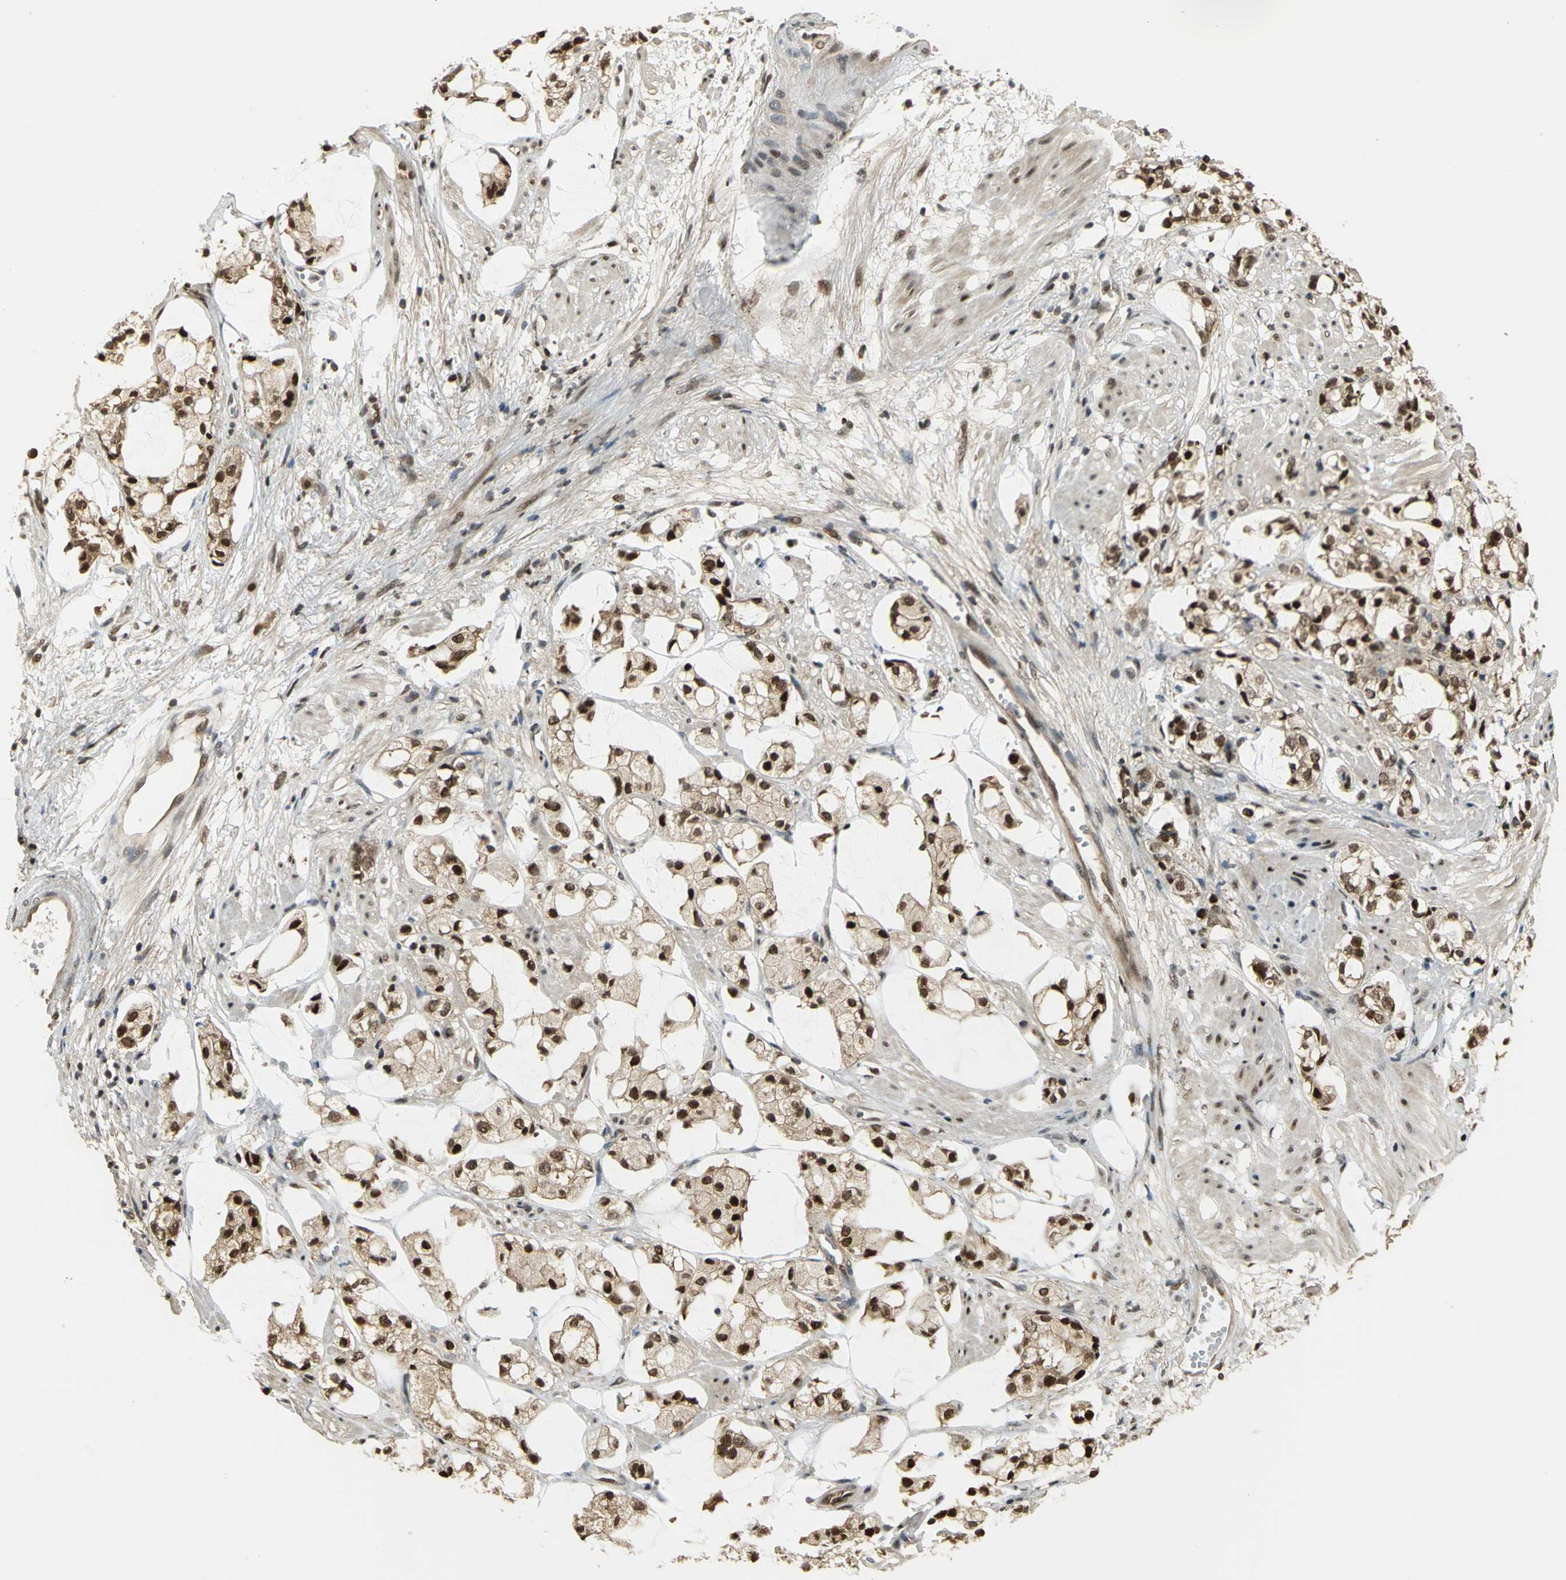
{"staining": {"intensity": "strong", "quantity": ">75%", "location": "cytoplasmic/membranous,nuclear"}, "tissue": "prostate cancer", "cell_type": "Tumor cells", "image_type": "cancer", "snomed": [{"axis": "morphology", "description": "Adenocarcinoma, High grade"}, {"axis": "topography", "description": "Prostate"}], "caption": "Human prostate cancer stained with a brown dye demonstrates strong cytoplasmic/membranous and nuclear positive expression in about >75% of tumor cells.", "gene": "PSMC3", "patient": {"sex": "male", "age": 85}}